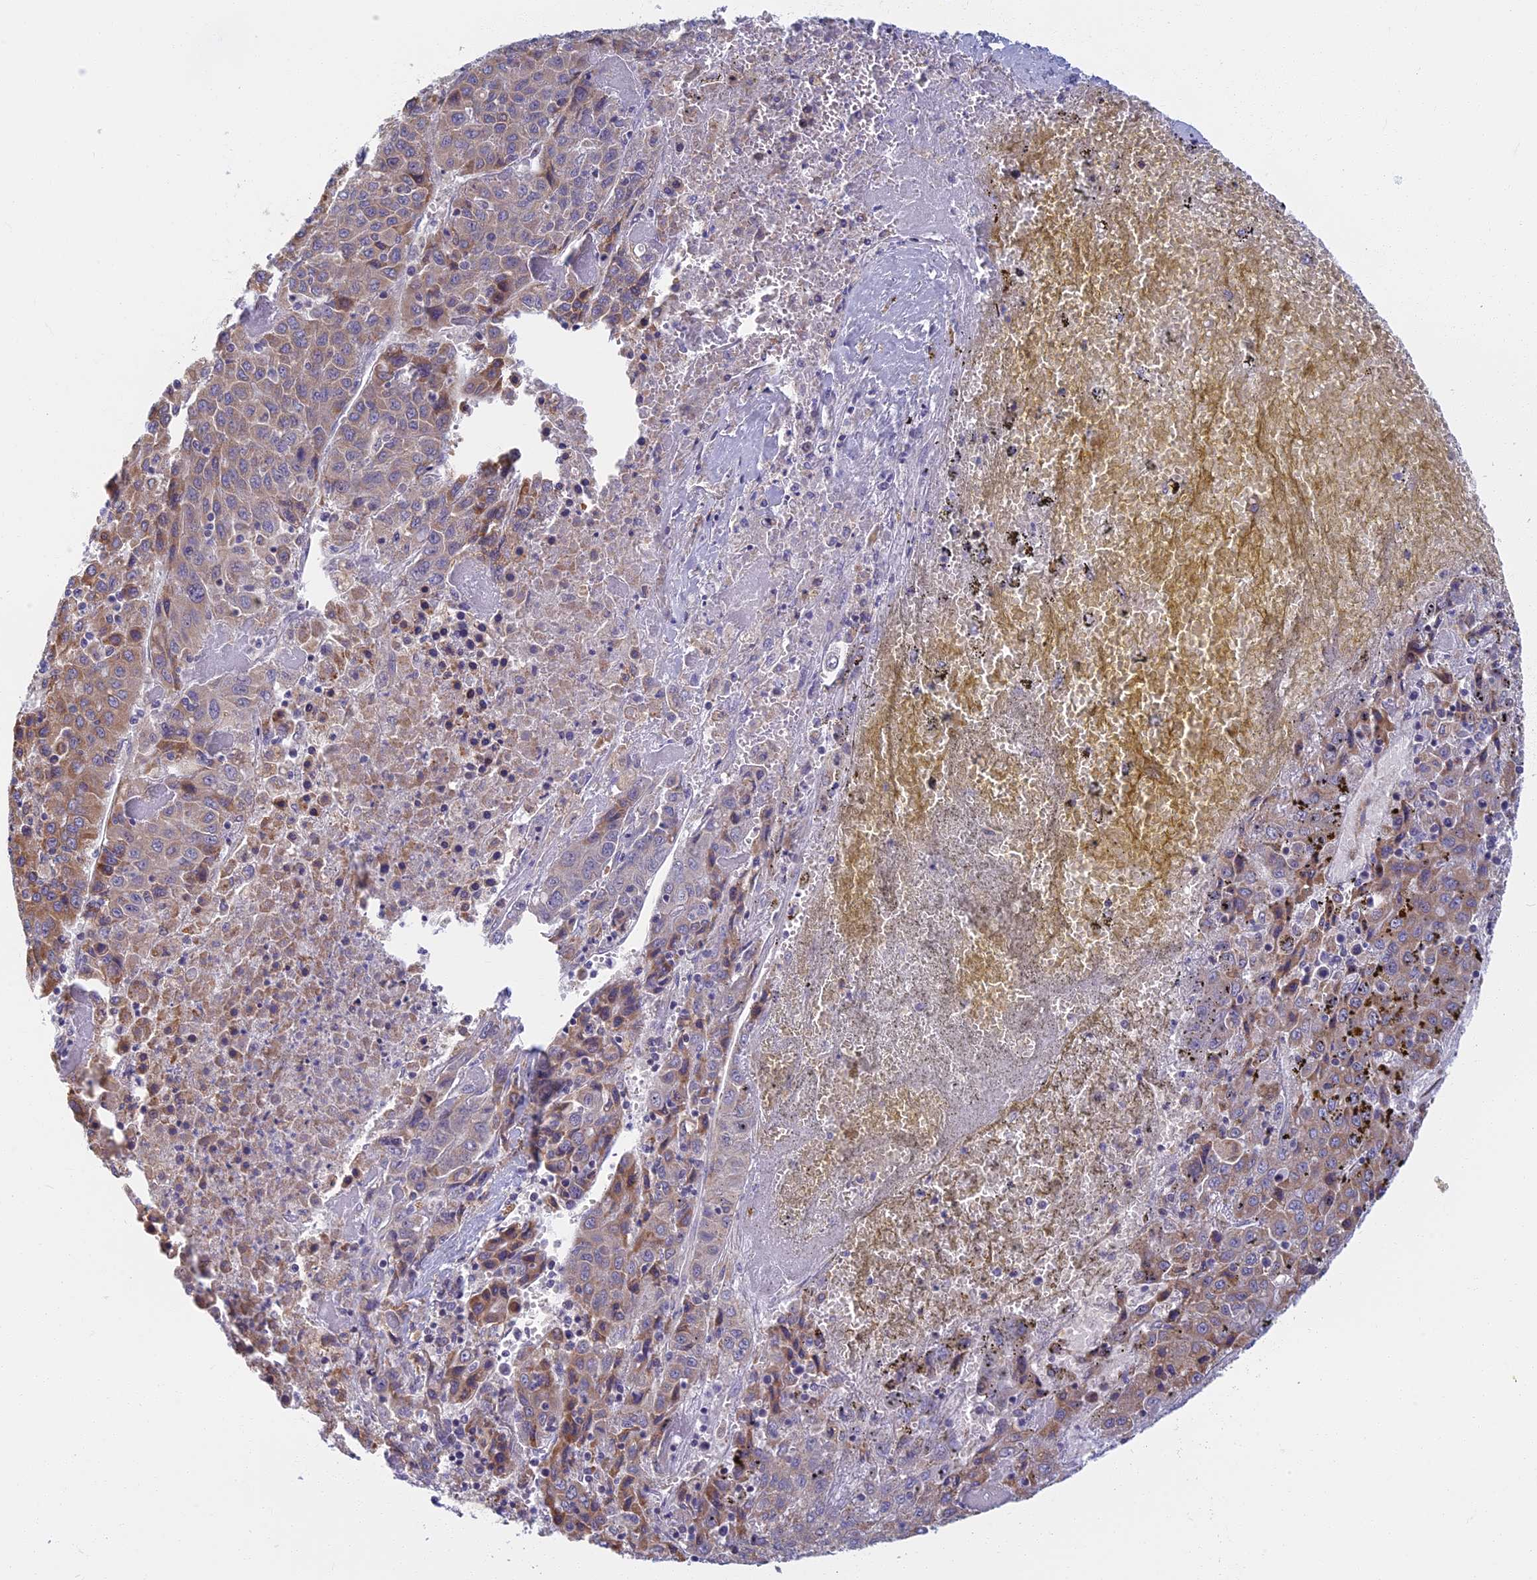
{"staining": {"intensity": "moderate", "quantity": "25%-75%", "location": "cytoplasmic/membranous"}, "tissue": "liver cancer", "cell_type": "Tumor cells", "image_type": "cancer", "snomed": [{"axis": "morphology", "description": "Carcinoma, Hepatocellular, NOS"}, {"axis": "topography", "description": "Liver"}], "caption": "Immunohistochemistry (DAB (3,3'-diaminobenzidine)) staining of liver hepatocellular carcinoma exhibits moderate cytoplasmic/membranous protein expression in about 25%-75% of tumor cells.", "gene": "DDX51", "patient": {"sex": "female", "age": 53}}